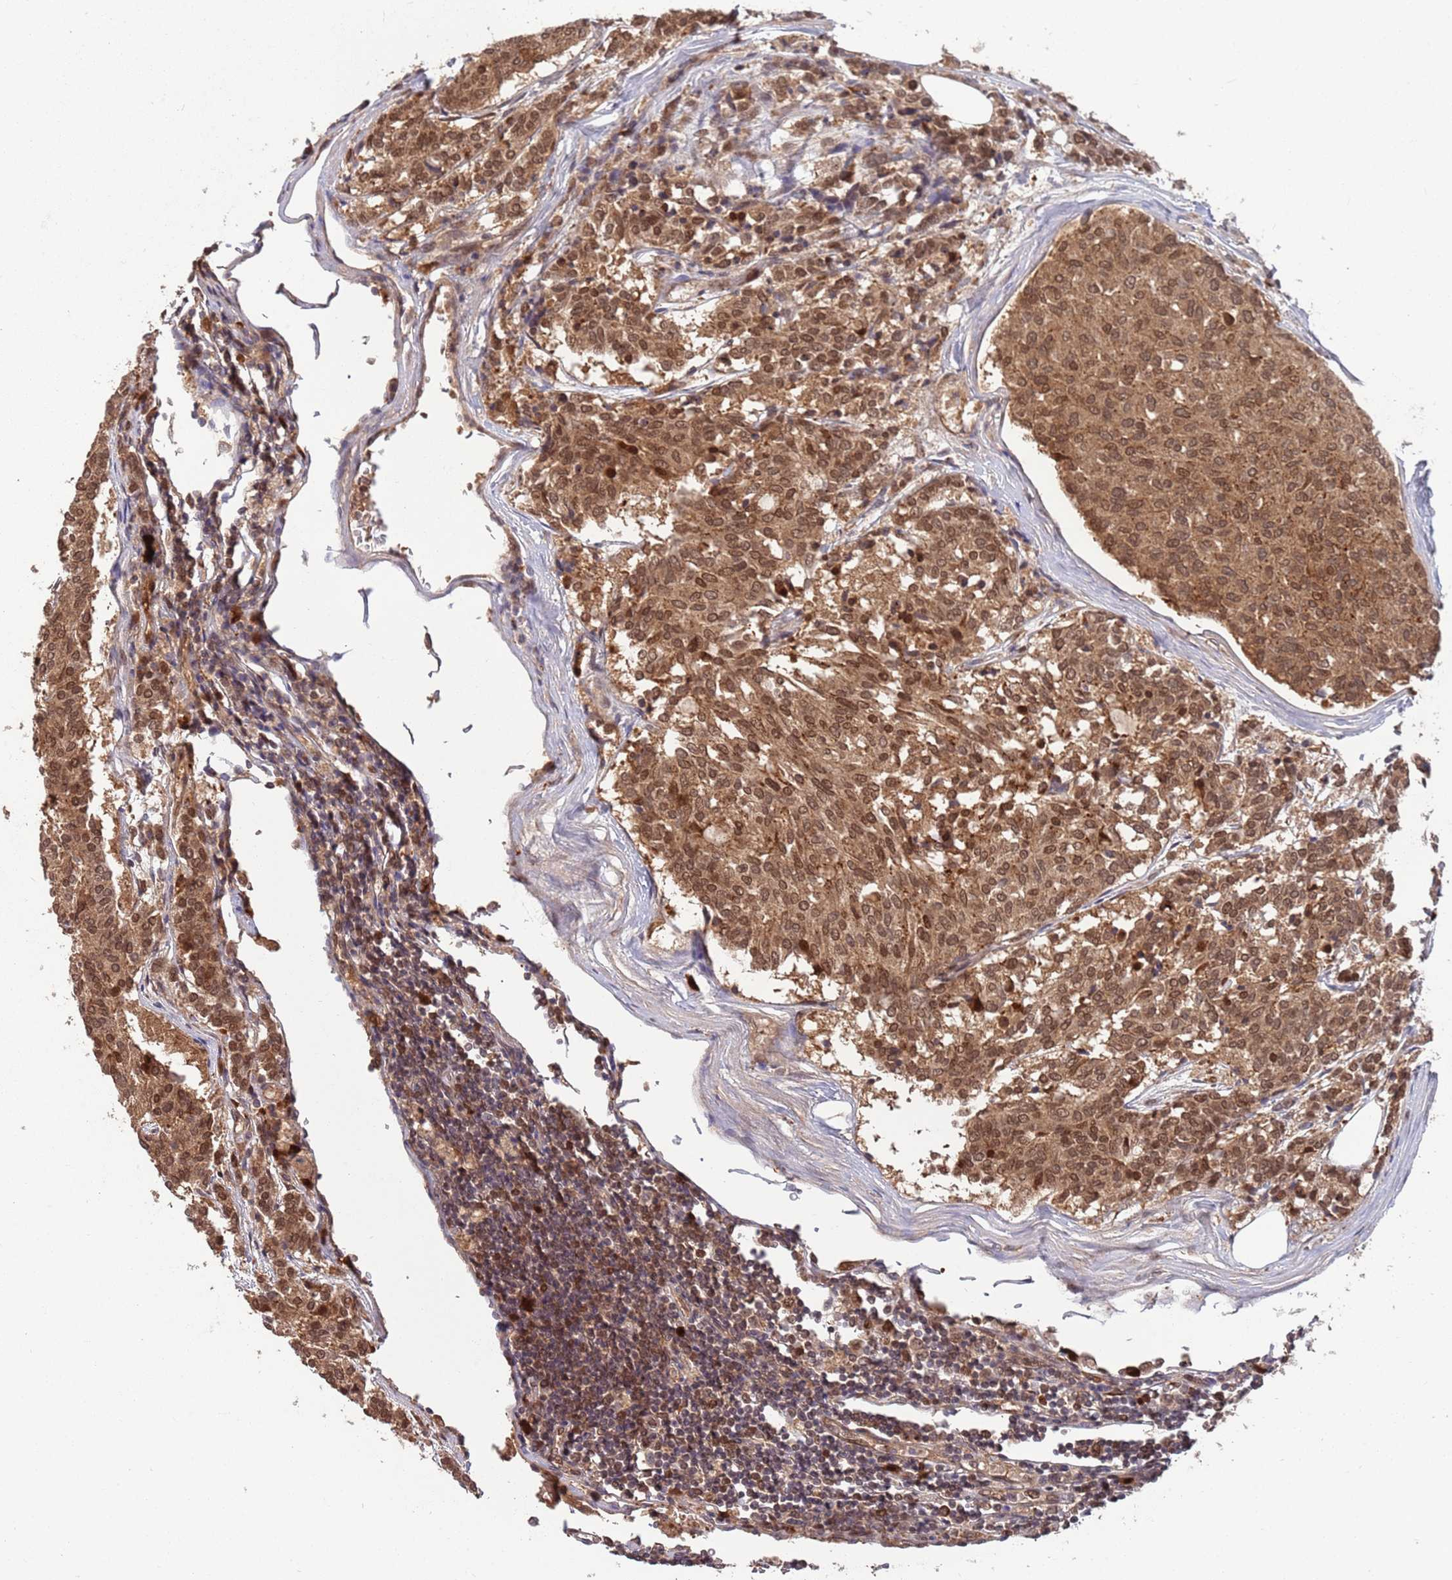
{"staining": {"intensity": "strong", "quantity": ">75%", "location": "cytoplasmic/membranous,nuclear"}, "tissue": "carcinoid", "cell_type": "Tumor cells", "image_type": "cancer", "snomed": [{"axis": "morphology", "description": "Carcinoid, malignant, NOS"}, {"axis": "topography", "description": "Pancreas"}], "caption": "Protein expression by IHC exhibits strong cytoplasmic/membranous and nuclear expression in approximately >75% of tumor cells in malignant carcinoid.", "gene": "SALL1", "patient": {"sex": "female", "age": 54}}